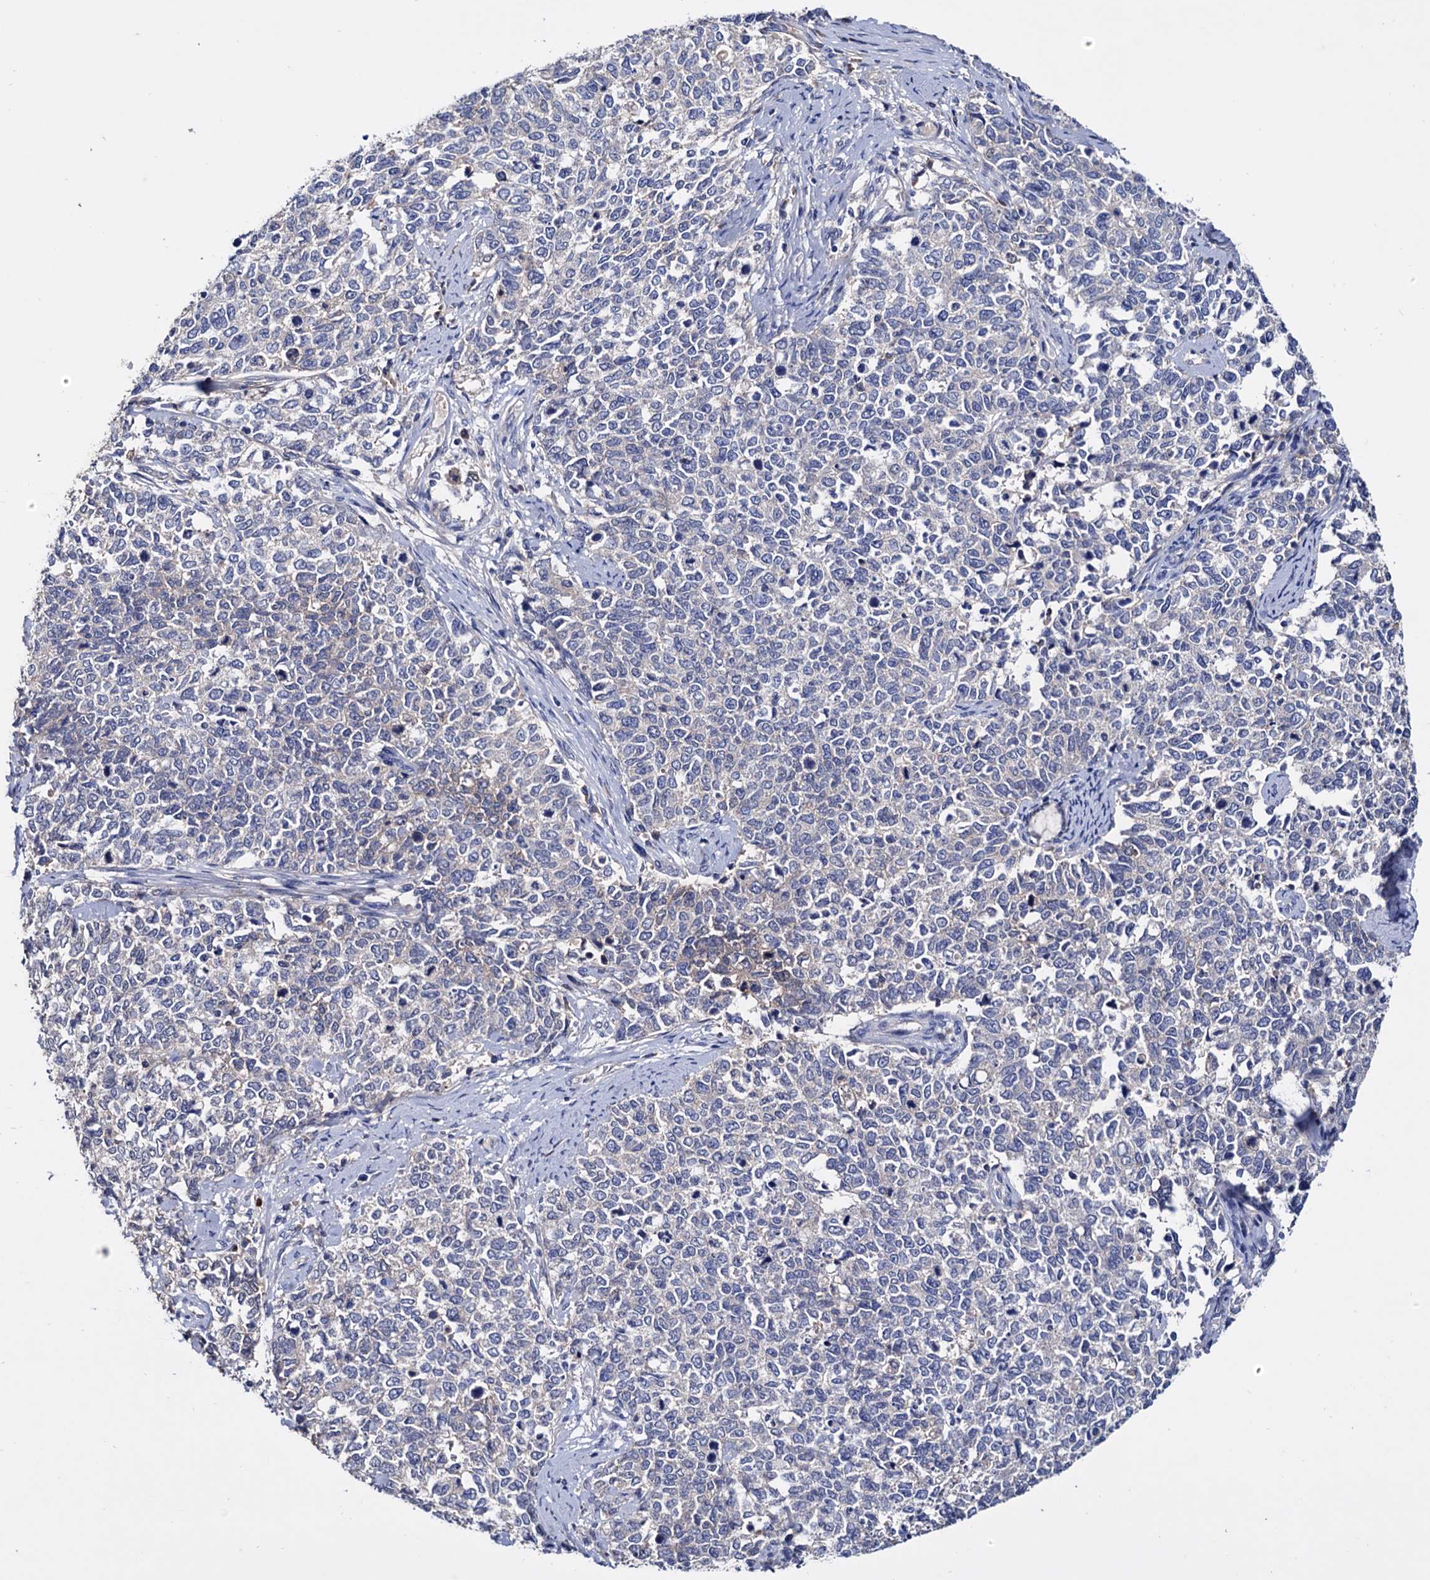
{"staining": {"intensity": "negative", "quantity": "none", "location": "none"}, "tissue": "cervical cancer", "cell_type": "Tumor cells", "image_type": "cancer", "snomed": [{"axis": "morphology", "description": "Squamous cell carcinoma, NOS"}, {"axis": "topography", "description": "Cervix"}], "caption": "DAB immunohistochemical staining of human squamous cell carcinoma (cervical) reveals no significant positivity in tumor cells.", "gene": "NPAS4", "patient": {"sex": "female", "age": 63}}